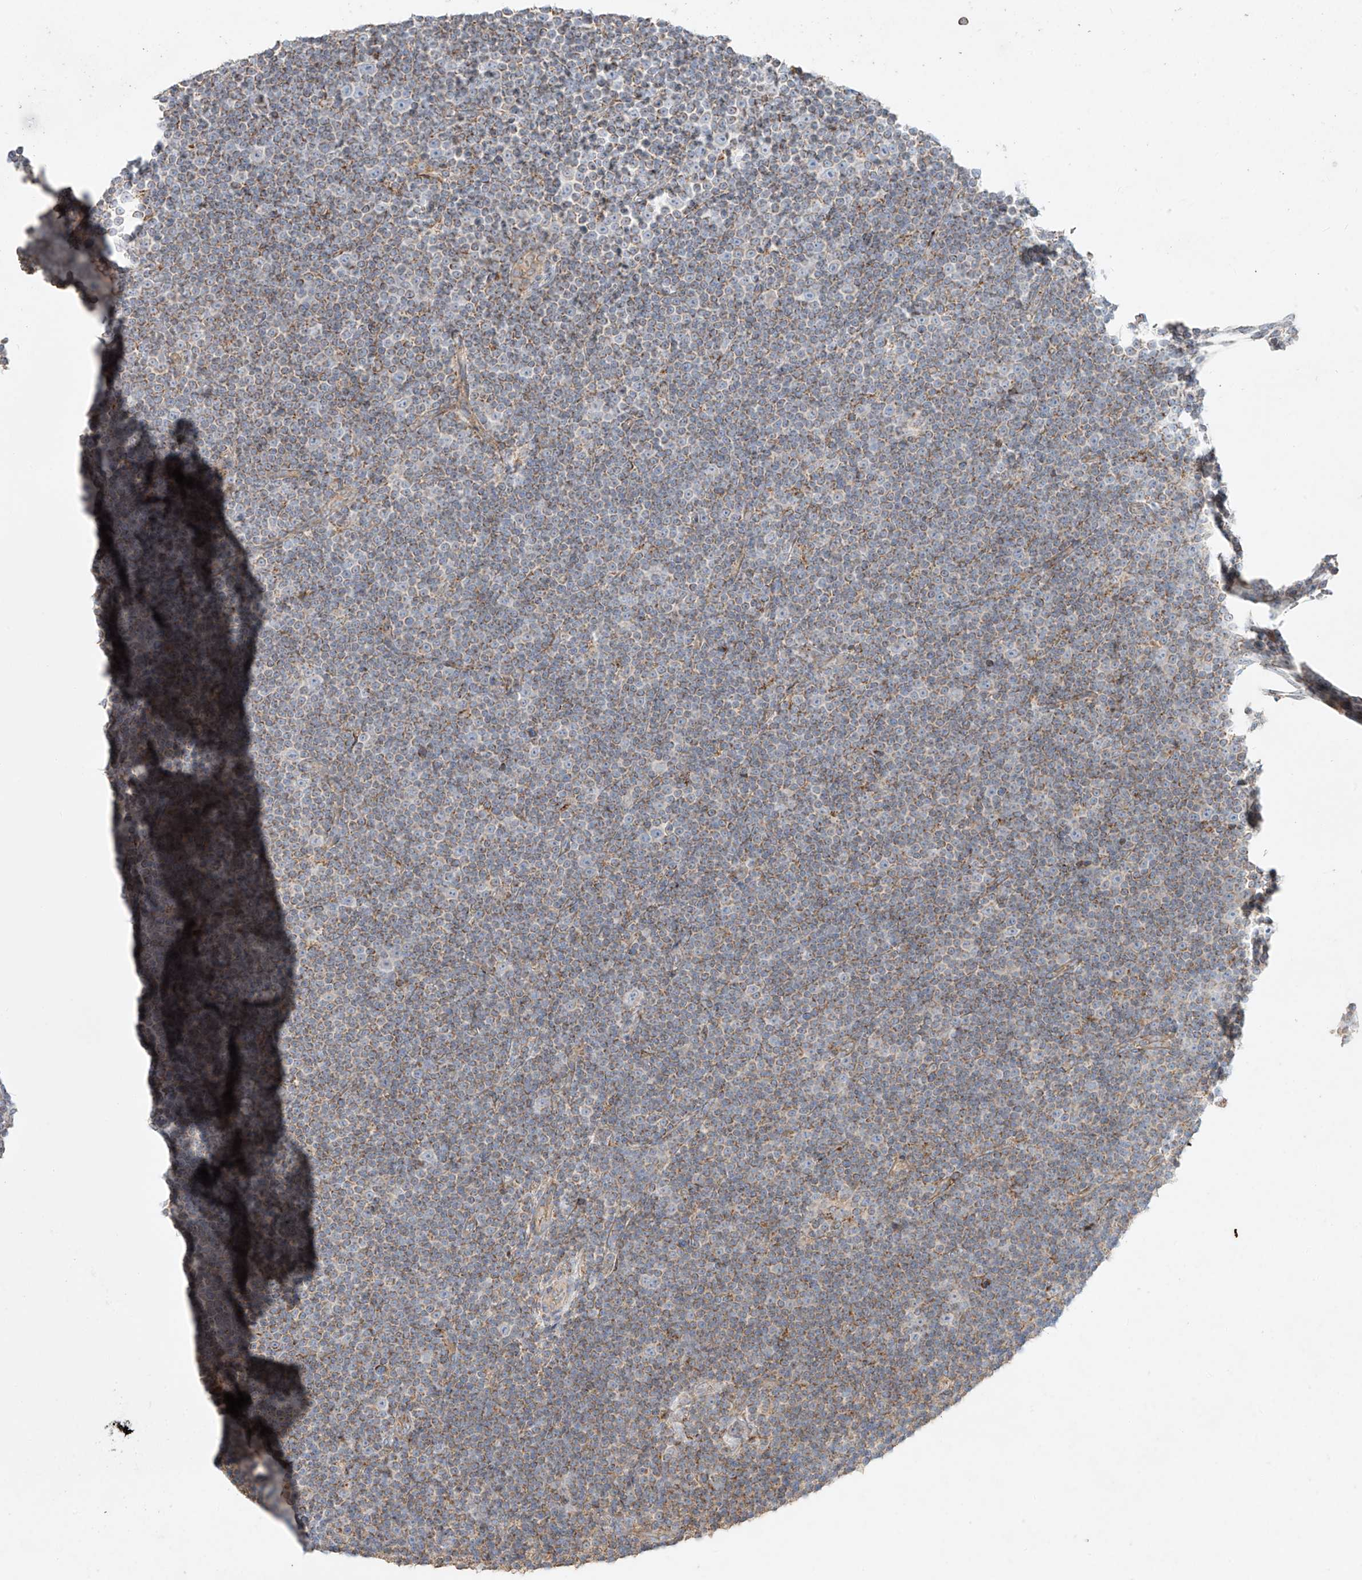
{"staining": {"intensity": "negative", "quantity": "none", "location": "none"}, "tissue": "lymphoma", "cell_type": "Tumor cells", "image_type": "cancer", "snomed": [{"axis": "morphology", "description": "Malignant lymphoma, non-Hodgkin's type, Low grade"}, {"axis": "topography", "description": "Lymph node"}], "caption": "The image exhibits no staining of tumor cells in malignant lymphoma, non-Hodgkin's type (low-grade).", "gene": "COLGALT2", "patient": {"sex": "female", "age": 67}}